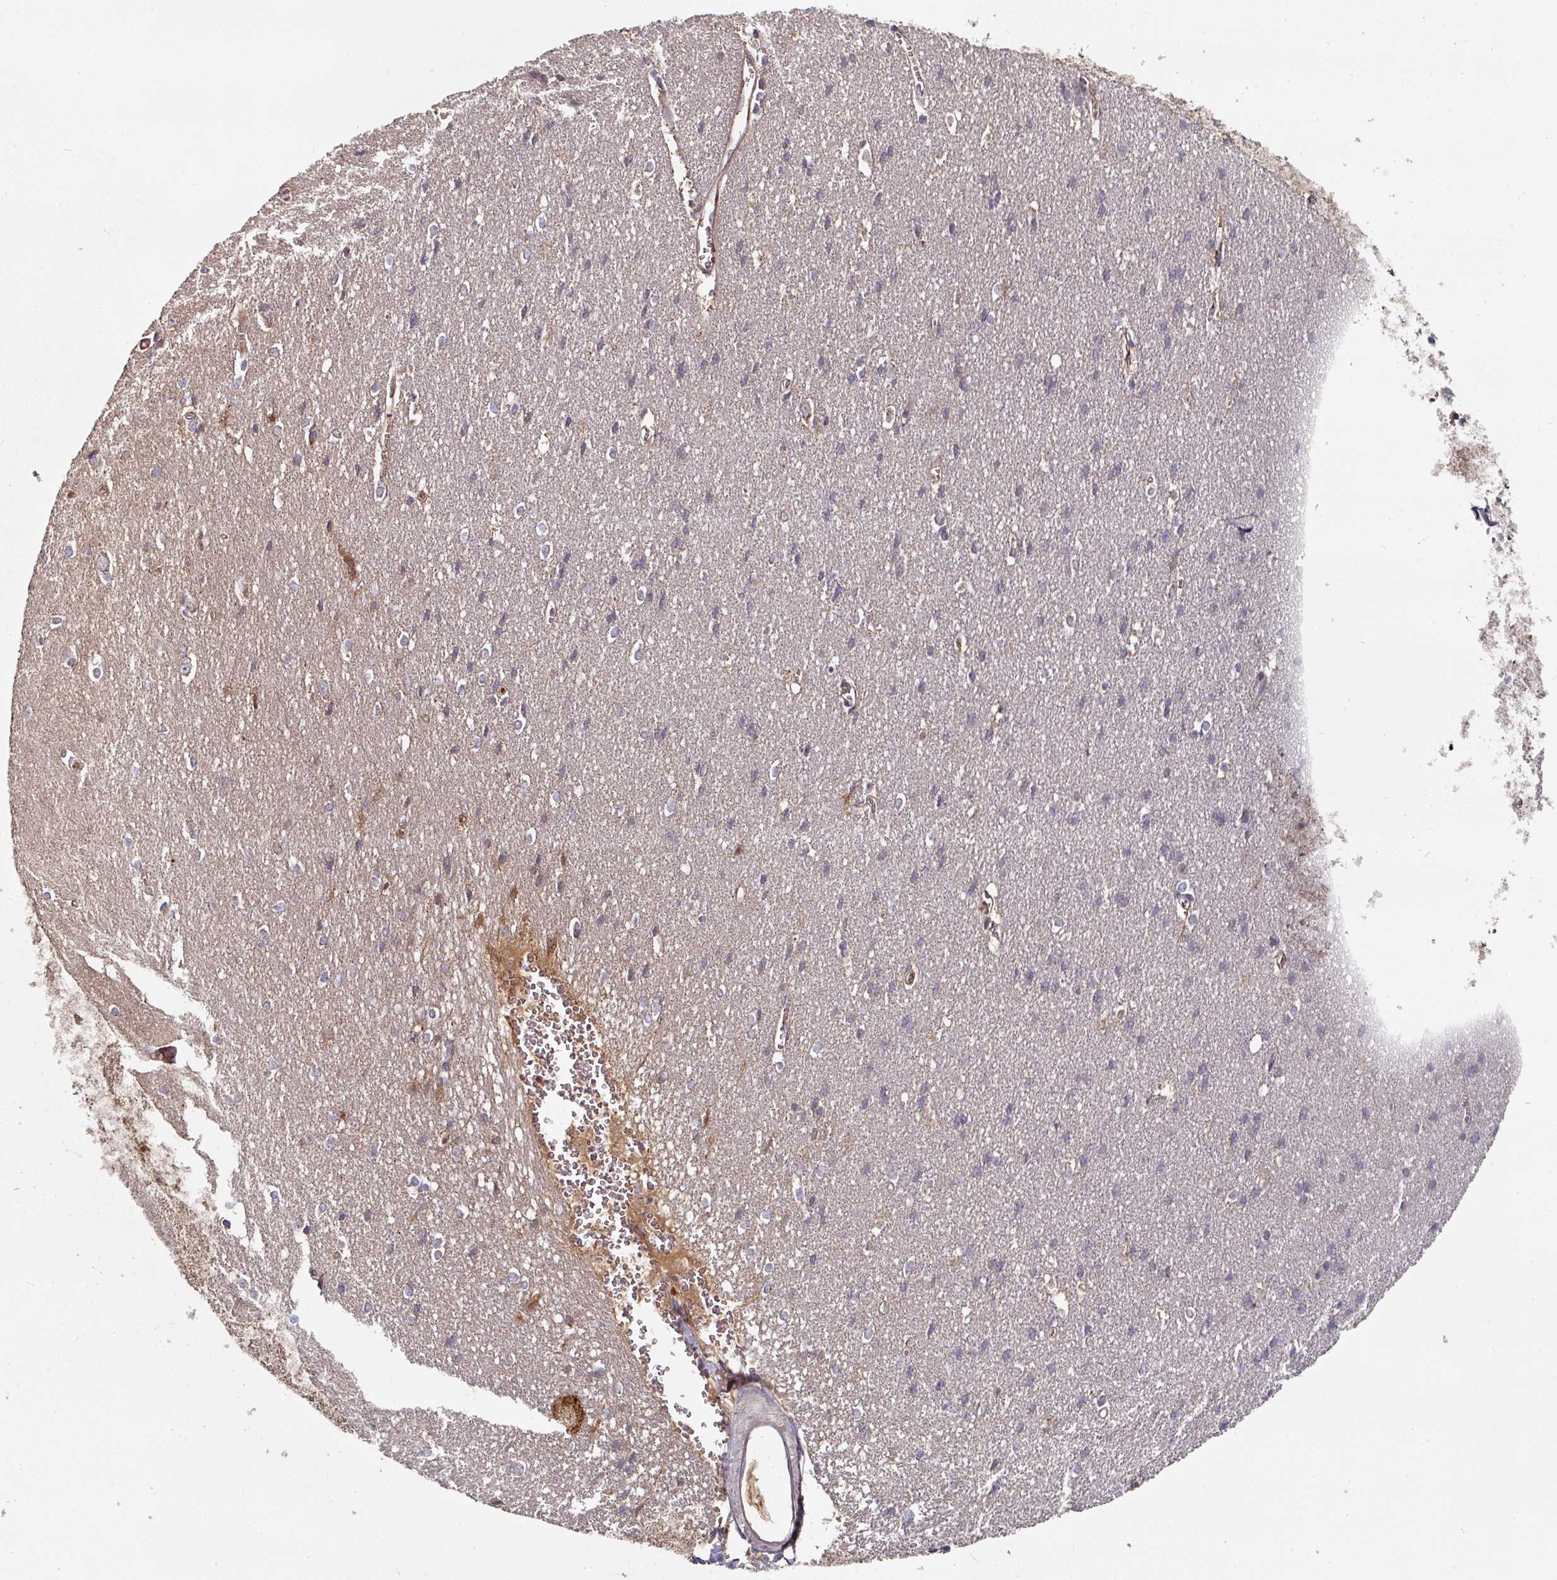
{"staining": {"intensity": "weak", "quantity": ">75%", "location": "cytoplasmic/membranous"}, "tissue": "cerebral cortex", "cell_type": "Endothelial cells", "image_type": "normal", "snomed": [{"axis": "morphology", "description": "Normal tissue, NOS"}, {"axis": "topography", "description": "Cerebral cortex"}], "caption": "The micrograph demonstrates a brown stain indicating the presence of a protein in the cytoplasmic/membranous of endothelial cells in cerebral cortex. Using DAB (brown) and hematoxylin (blue) stains, captured at high magnification using brightfield microscopy.", "gene": "DNAJC7", "patient": {"sex": "male", "age": 37}}